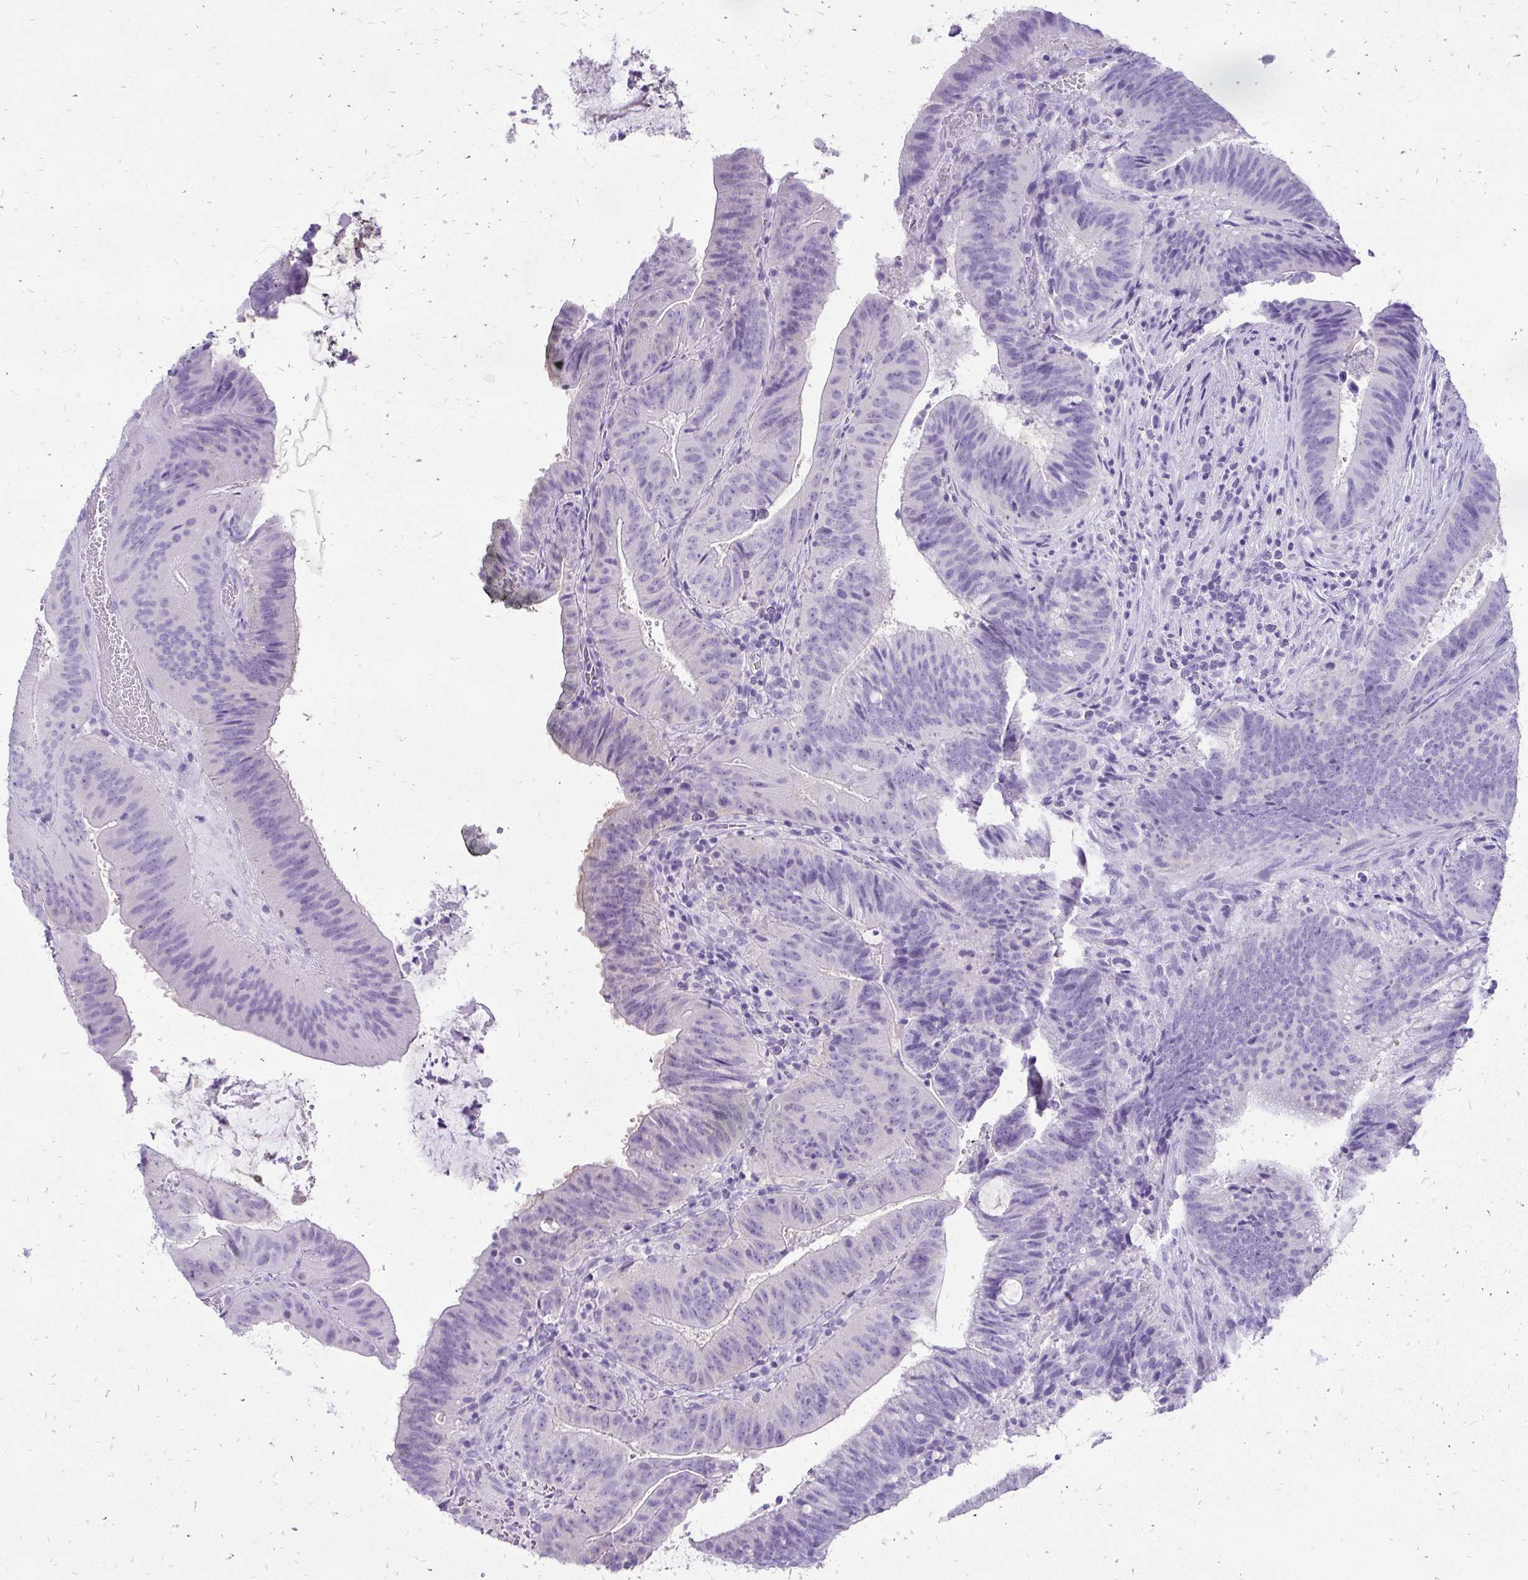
{"staining": {"intensity": "negative", "quantity": "none", "location": "none"}, "tissue": "colorectal cancer", "cell_type": "Tumor cells", "image_type": "cancer", "snomed": [{"axis": "morphology", "description": "Adenocarcinoma, NOS"}, {"axis": "topography", "description": "Colon"}], "caption": "Adenocarcinoma (colorectal) was stained to show a protein in brown. There is no significant staining in tumor cells. (Brightfield microscopy of DAB IHC at high magnification).", "gene": "SLC32A1", "patient": {"sex": "female", "age": 43}}